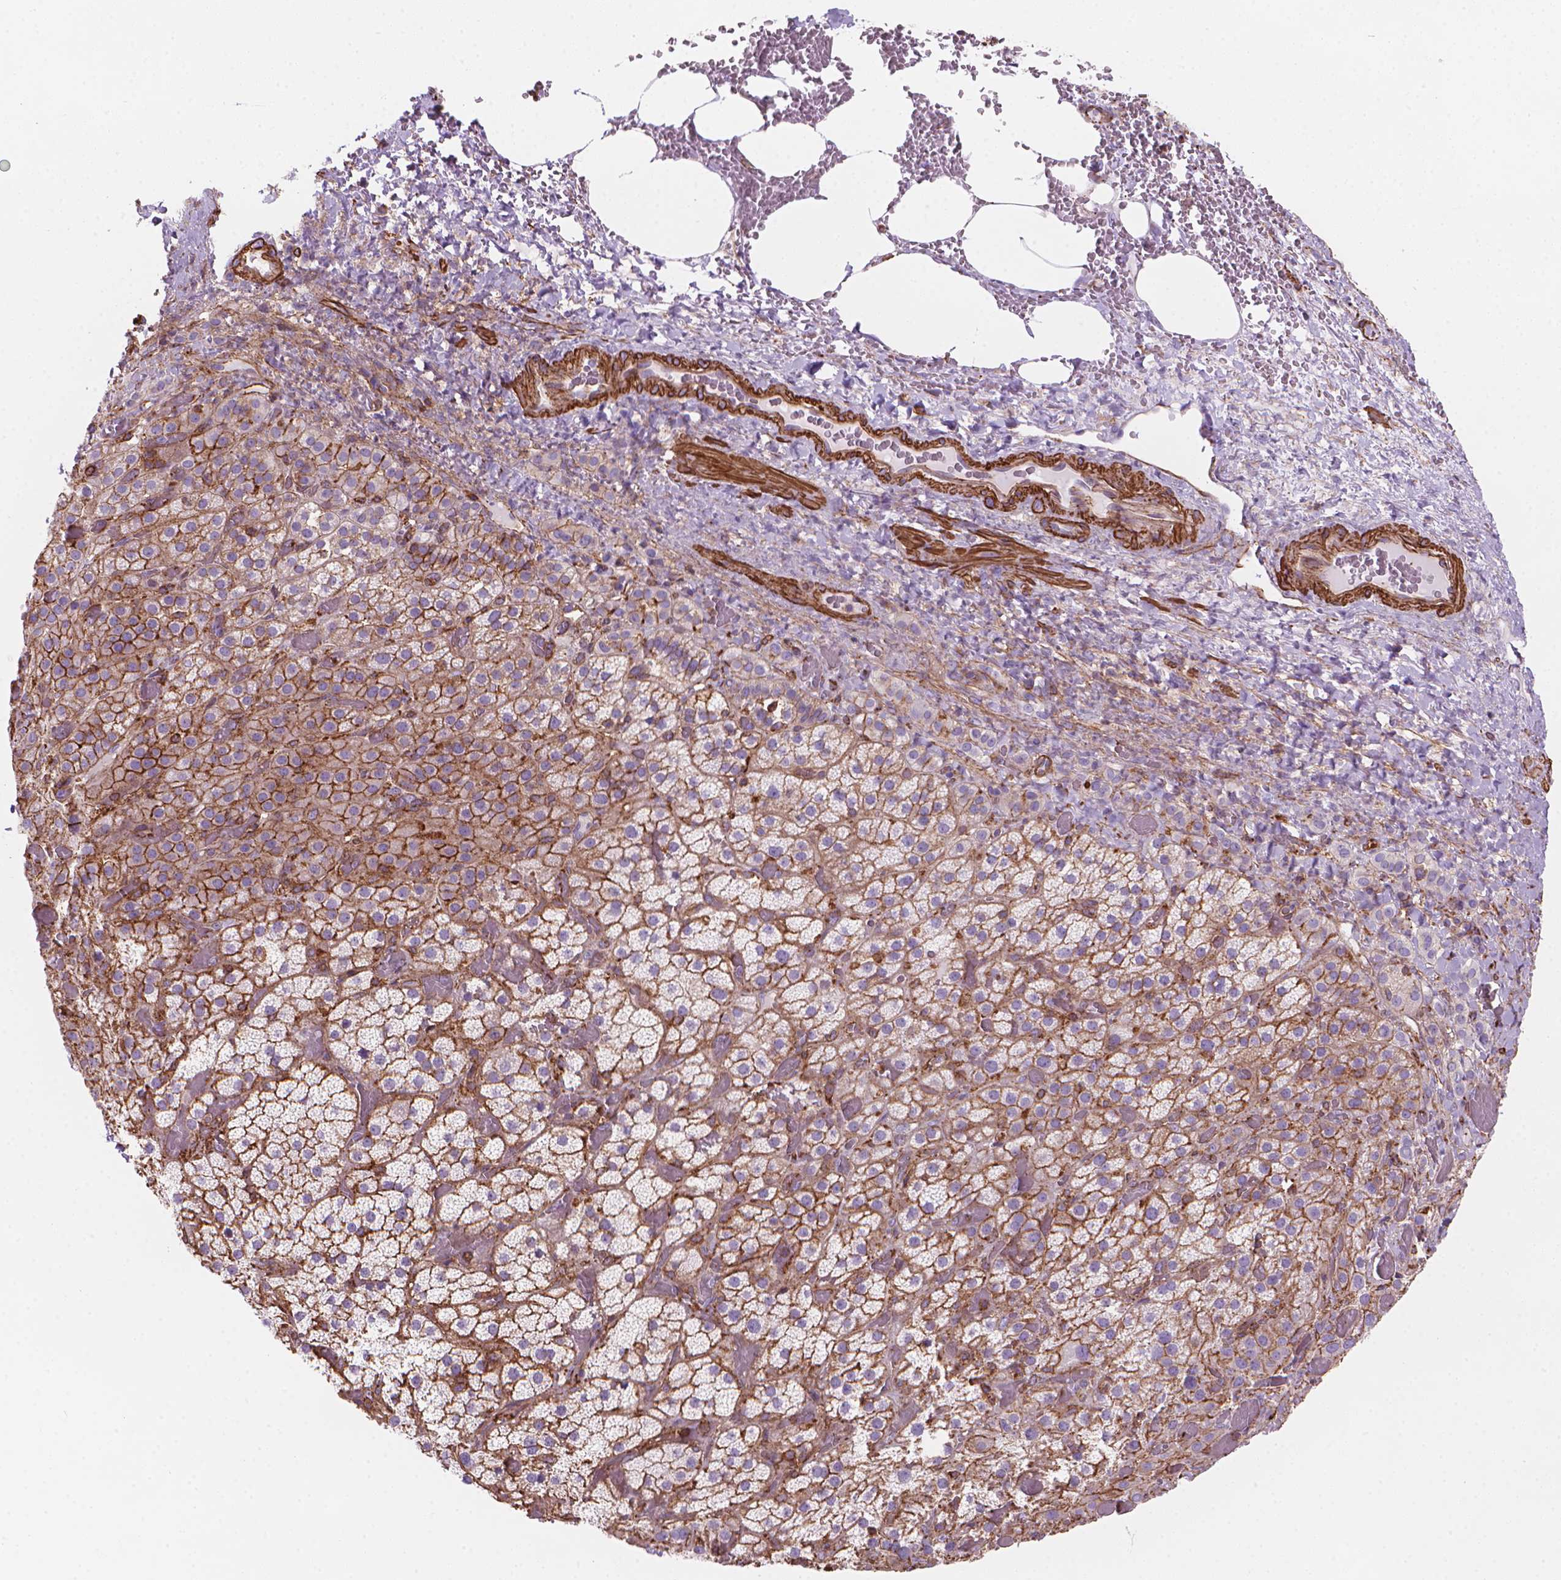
{"staining": {"intensity": "moderate", "quantity": "25%-75%", "location": "cytoplasmic/membranous"}, "tissue": "adrenal gland", "cell_type": "Glandular cells", "image_type": "normal", "snomed": [{"axis": "morphology", "description": "Normal tissue, NOS"}, {"axis": "topography", "description": "Adrenal gland"}], "caption": "An image of adrenal gland stained for a protein displays moderate cytoplasmic/membranous brown staining in glandular cells. (Brightfield microscopy of DAB IHC at high magnification).", "gene": "PATJ", "patient": {"sex": "male", "age": 57}}